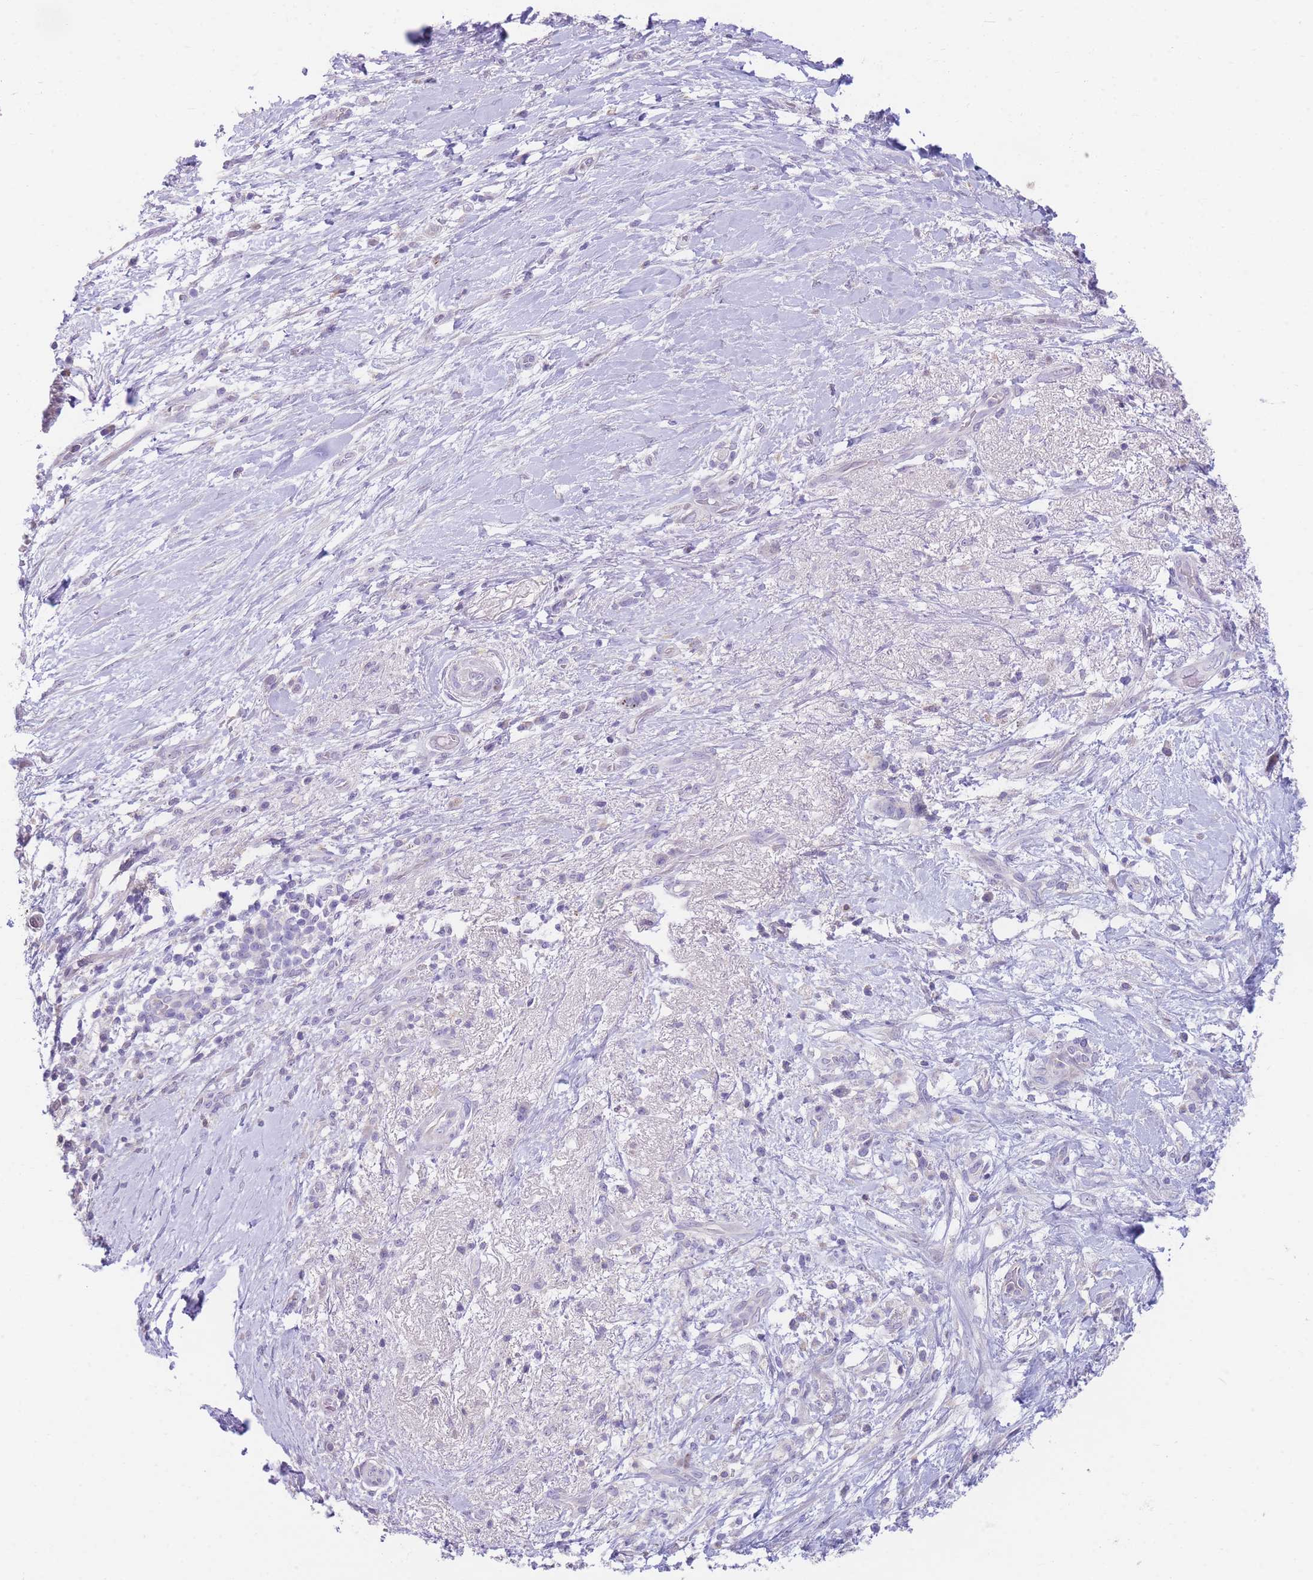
{"staining": {"intensity": "negative", "quantity": "none", "location": "none"}, "tissue": "pancreatic cancer", "cell_type": "Tumor cells", "image_type": "cancer", "snomed": [{"axis": "morphology", "description": "Adenocarcinoma, NOS"}, {"axis": "topography", "description": "Pancreas"}], "caption": "This micrograph is of pancreatic adenocarcinoma stained with immunohistochemistry (IHC) to label a protein in brown with the nuclei are counter-stained blue. There is no expression in tumor cells.", "gene": "SHCBP1", "patient": {"sex": "female", "age": 72}}